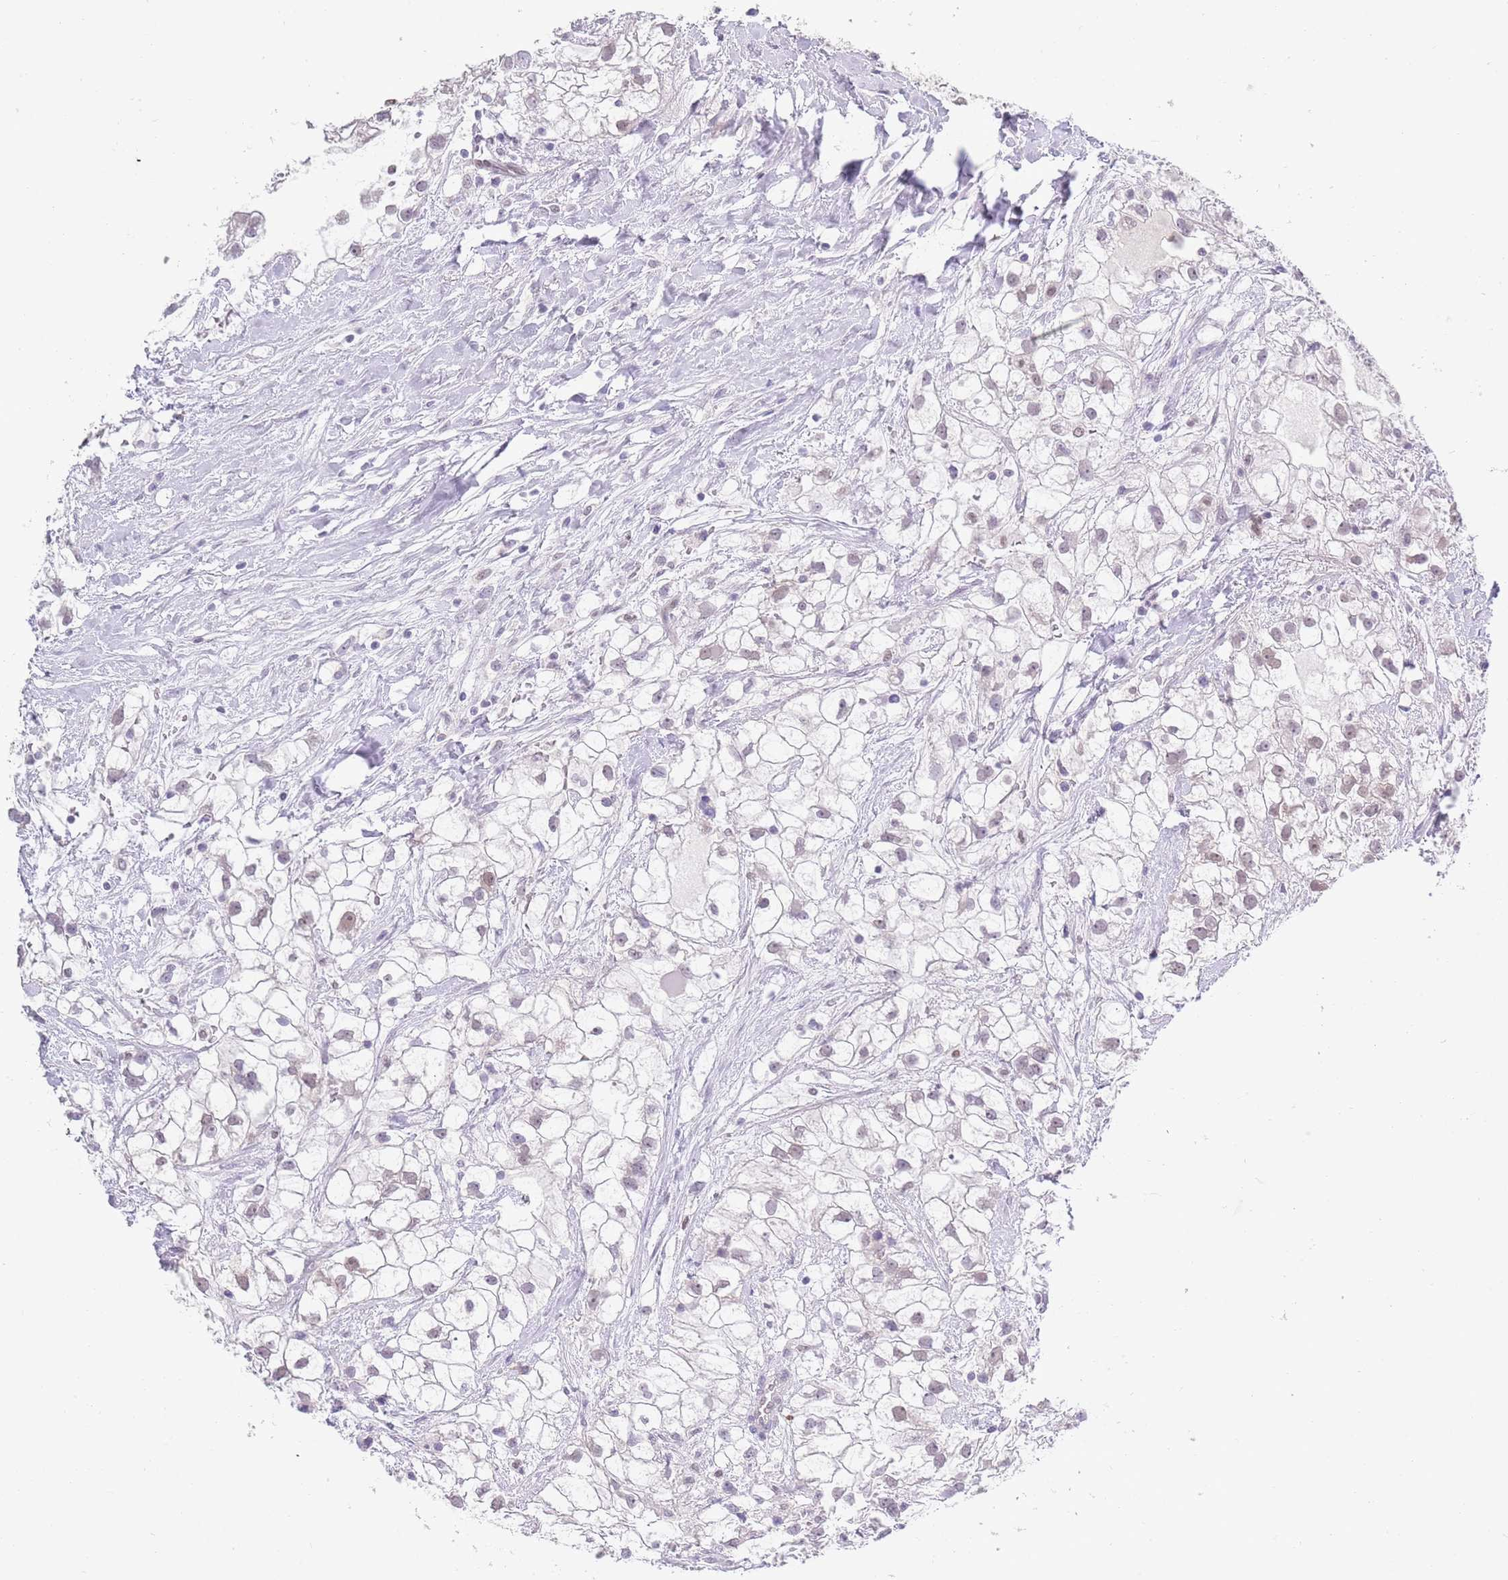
{"staining": {"intensity": "weak", "quantity": "25%-75%", "location": "nuclear"}, "tissue": "renal cancer", "cell_type": "Tumor cells", "image_type": "cancer", "snomed": [{"axis": "morphology", "description": "Adenocarcinoma, NOS"}, {"axis": "topography", "description": "Kidney"}], "caption": "Renal cancer stained with a protein marker displays weak staining in tumor cells.", "gene": "SEPHS2", "patient": {"sex": "male", "age": 59}}